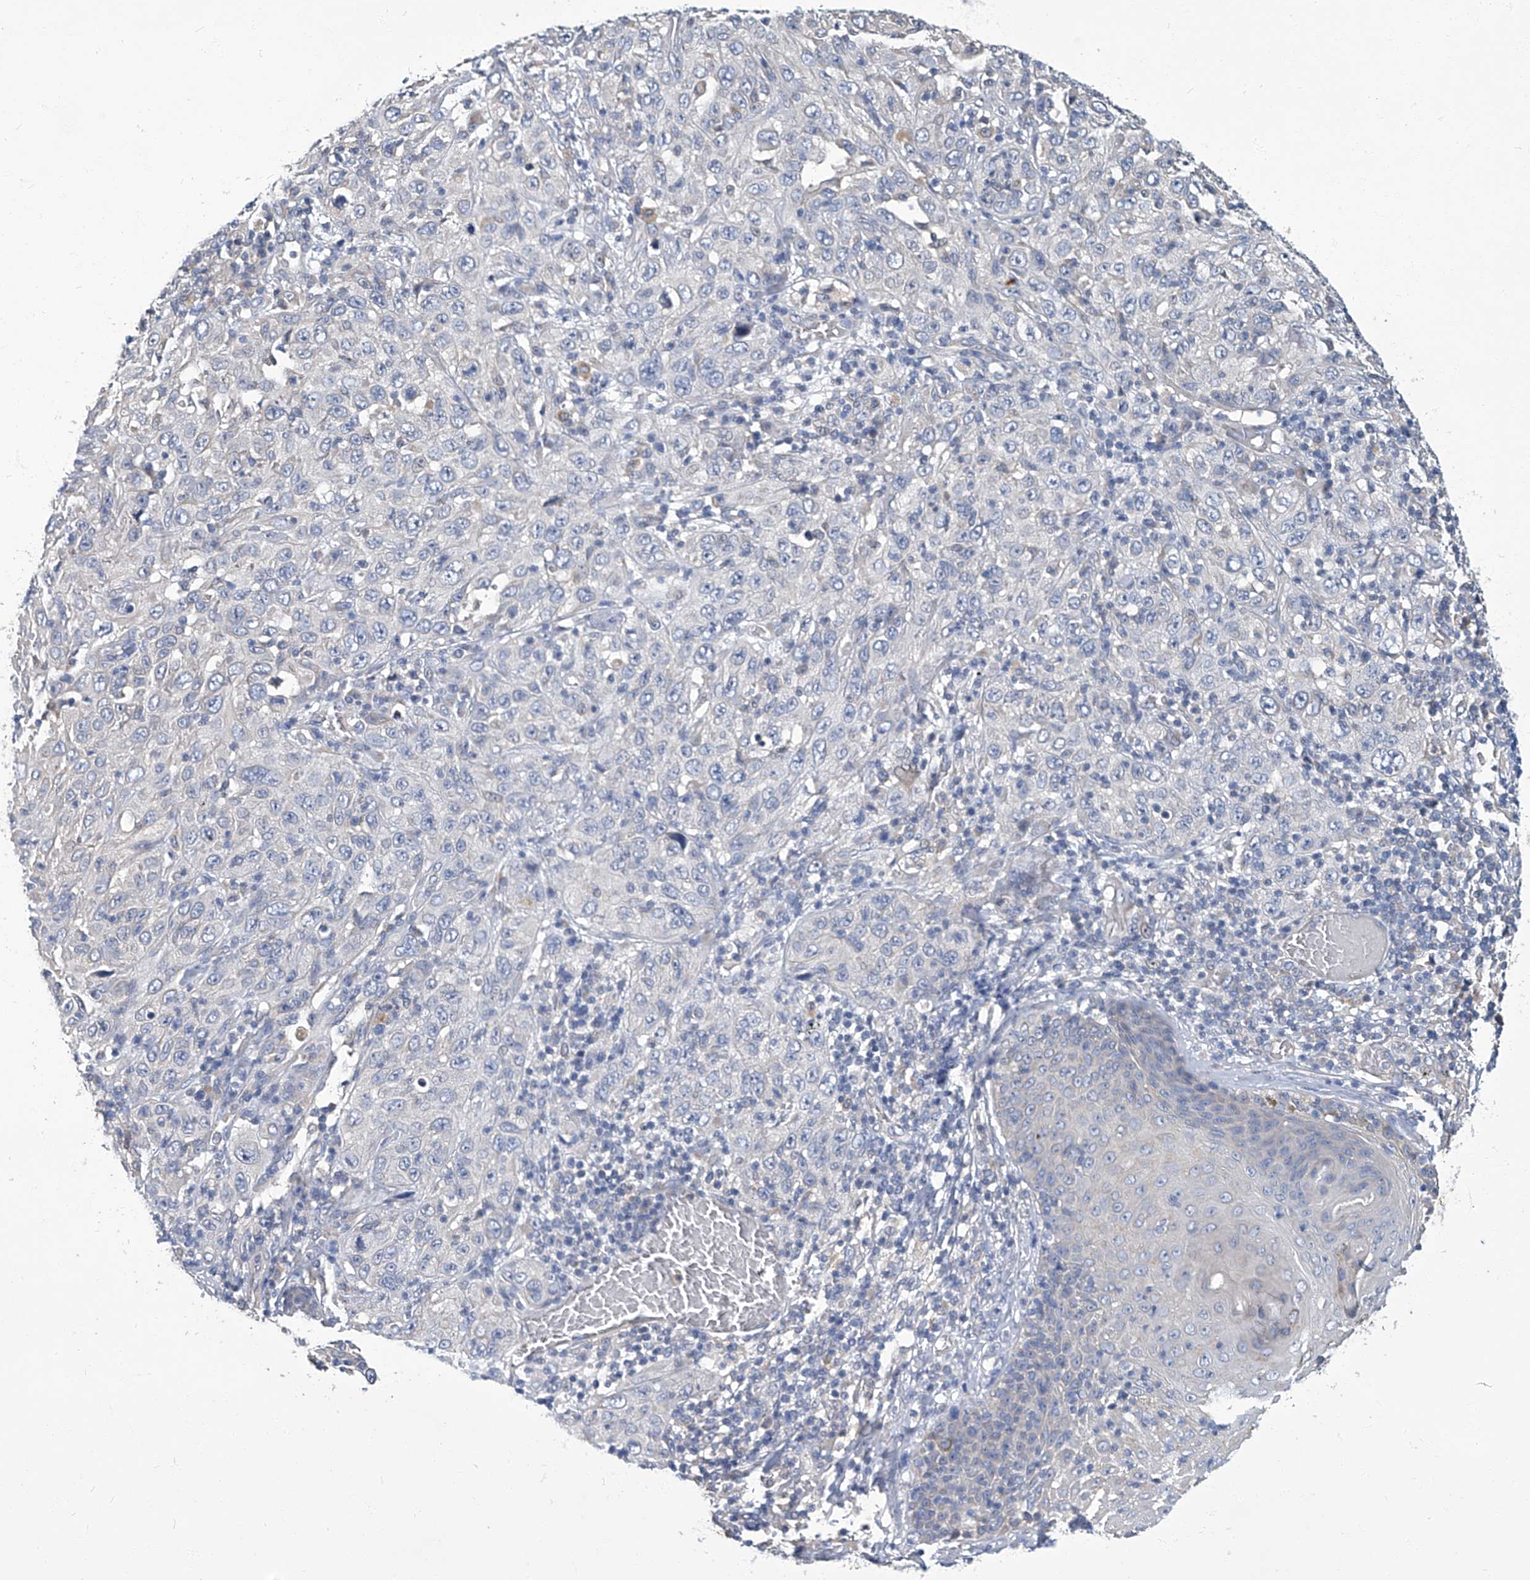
{"staining": {"intensity": "negative", "quantity": "none", "location": "none"}, "tissue": "skin cancer", "cell_type": "Tumor cells", "image_type": "cancer", "snomed": [{"axis": "morphology", "description": "Squamous cell carcinoma, NOS"}, {"axis": "topography", "description": "Skin"}], "caption": "A high-resolution photomicrograph shows immunohistochemistry (IHC) staining of skin cancer, which displays no significant expression in tumor cells. (DAB (3,3'-diaminobenzidine) IHC, high magnification).", "gene": "TGFBR1", "patient": {"sex": "female", "age": 88}}